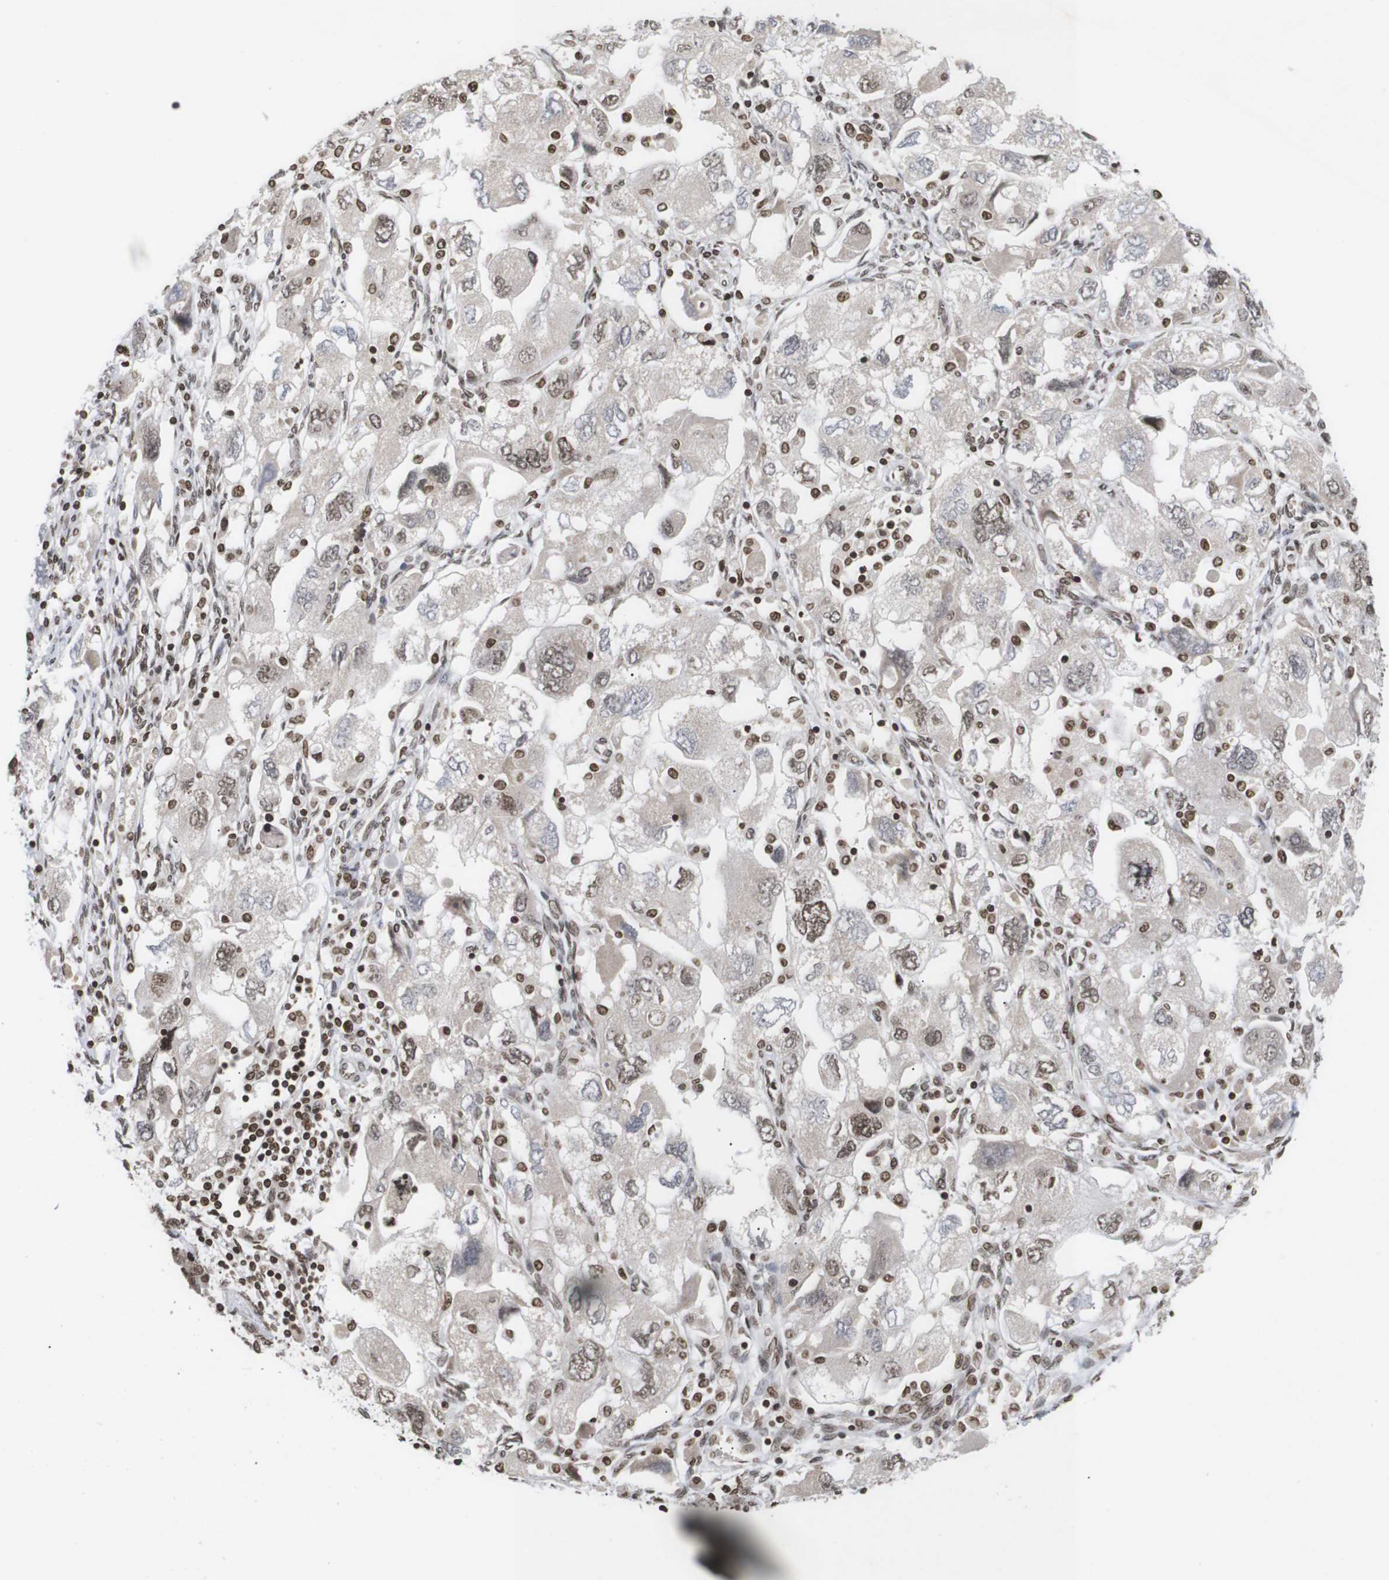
{"staining": {"intensity": "moderate", "quantity": ">75%", "location": "nuclear"}, "tissue": "ovarian cancer", "cell_type": "Tumor cells", "image_type": "cancer", "snomed": [{"axis": "morphology", "description": "Carcinoma, NOS"}, {"axis": "morphology", "description": "Cystadenocarcinoma, serous, NOS"}, {"axis": "topography", "description": "Ovary"}], "caption": "Tumor cells exhibit medium levels of moderate nuclear expression in about >75% of cells in serous cystadenocarcinoma (ovarian). (IHC, brightfield microscopy, high magnification).", "gene": "ETV5", "patient": {"sex": "female", "age": 69}}